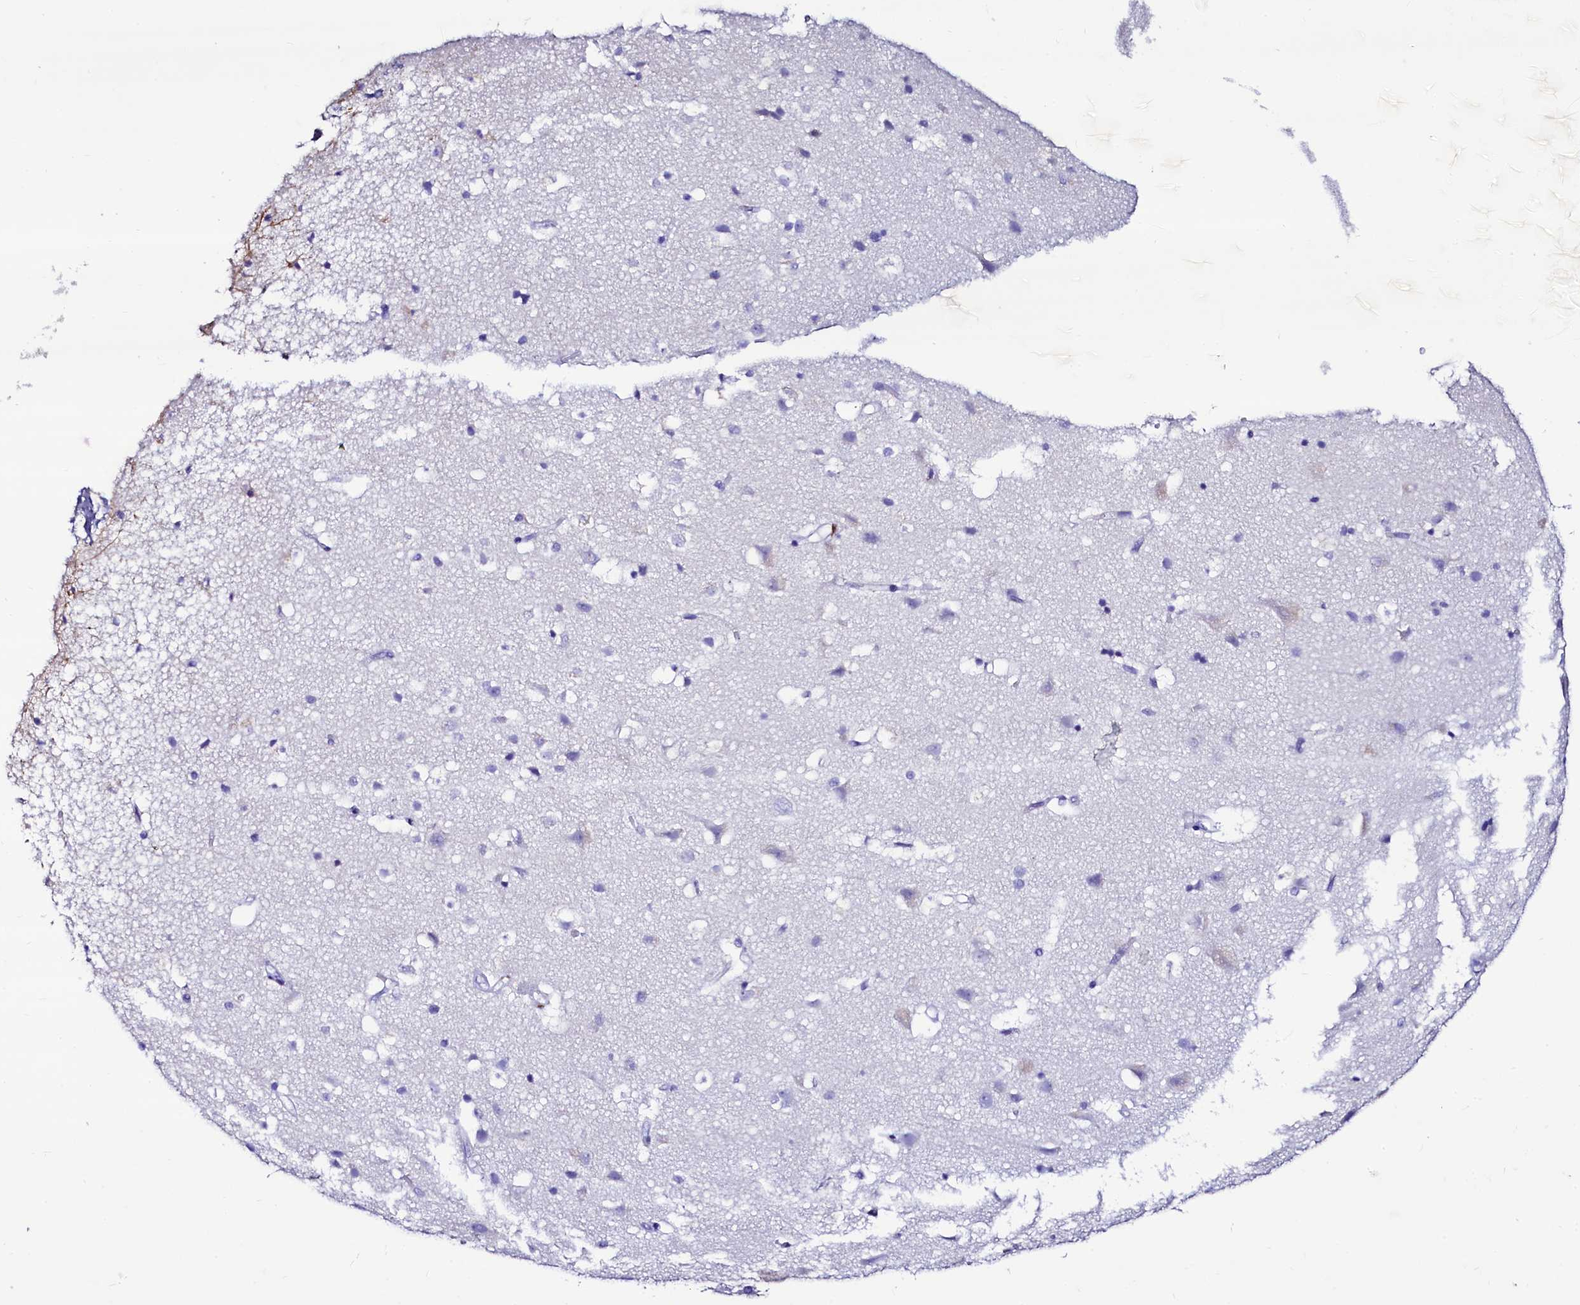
{"staining": {"intensity": "negative", "quantity": "none", "location": "none"}, "tissue": "cerebral cortex", "cell_type": "Endothelial cells", "image_type": "normal", "snomed": [{"axis": "morphology", "description": "Normal tissue, NOS"}, {"axis": "topography", "description": "Cerebral cortex"}], "caption": "Image shows no protein expression in endothelial cells of unremarkable cerebral cortex.", "gene": "RBP3", "patient": {"sex": "male", "age": 54}}